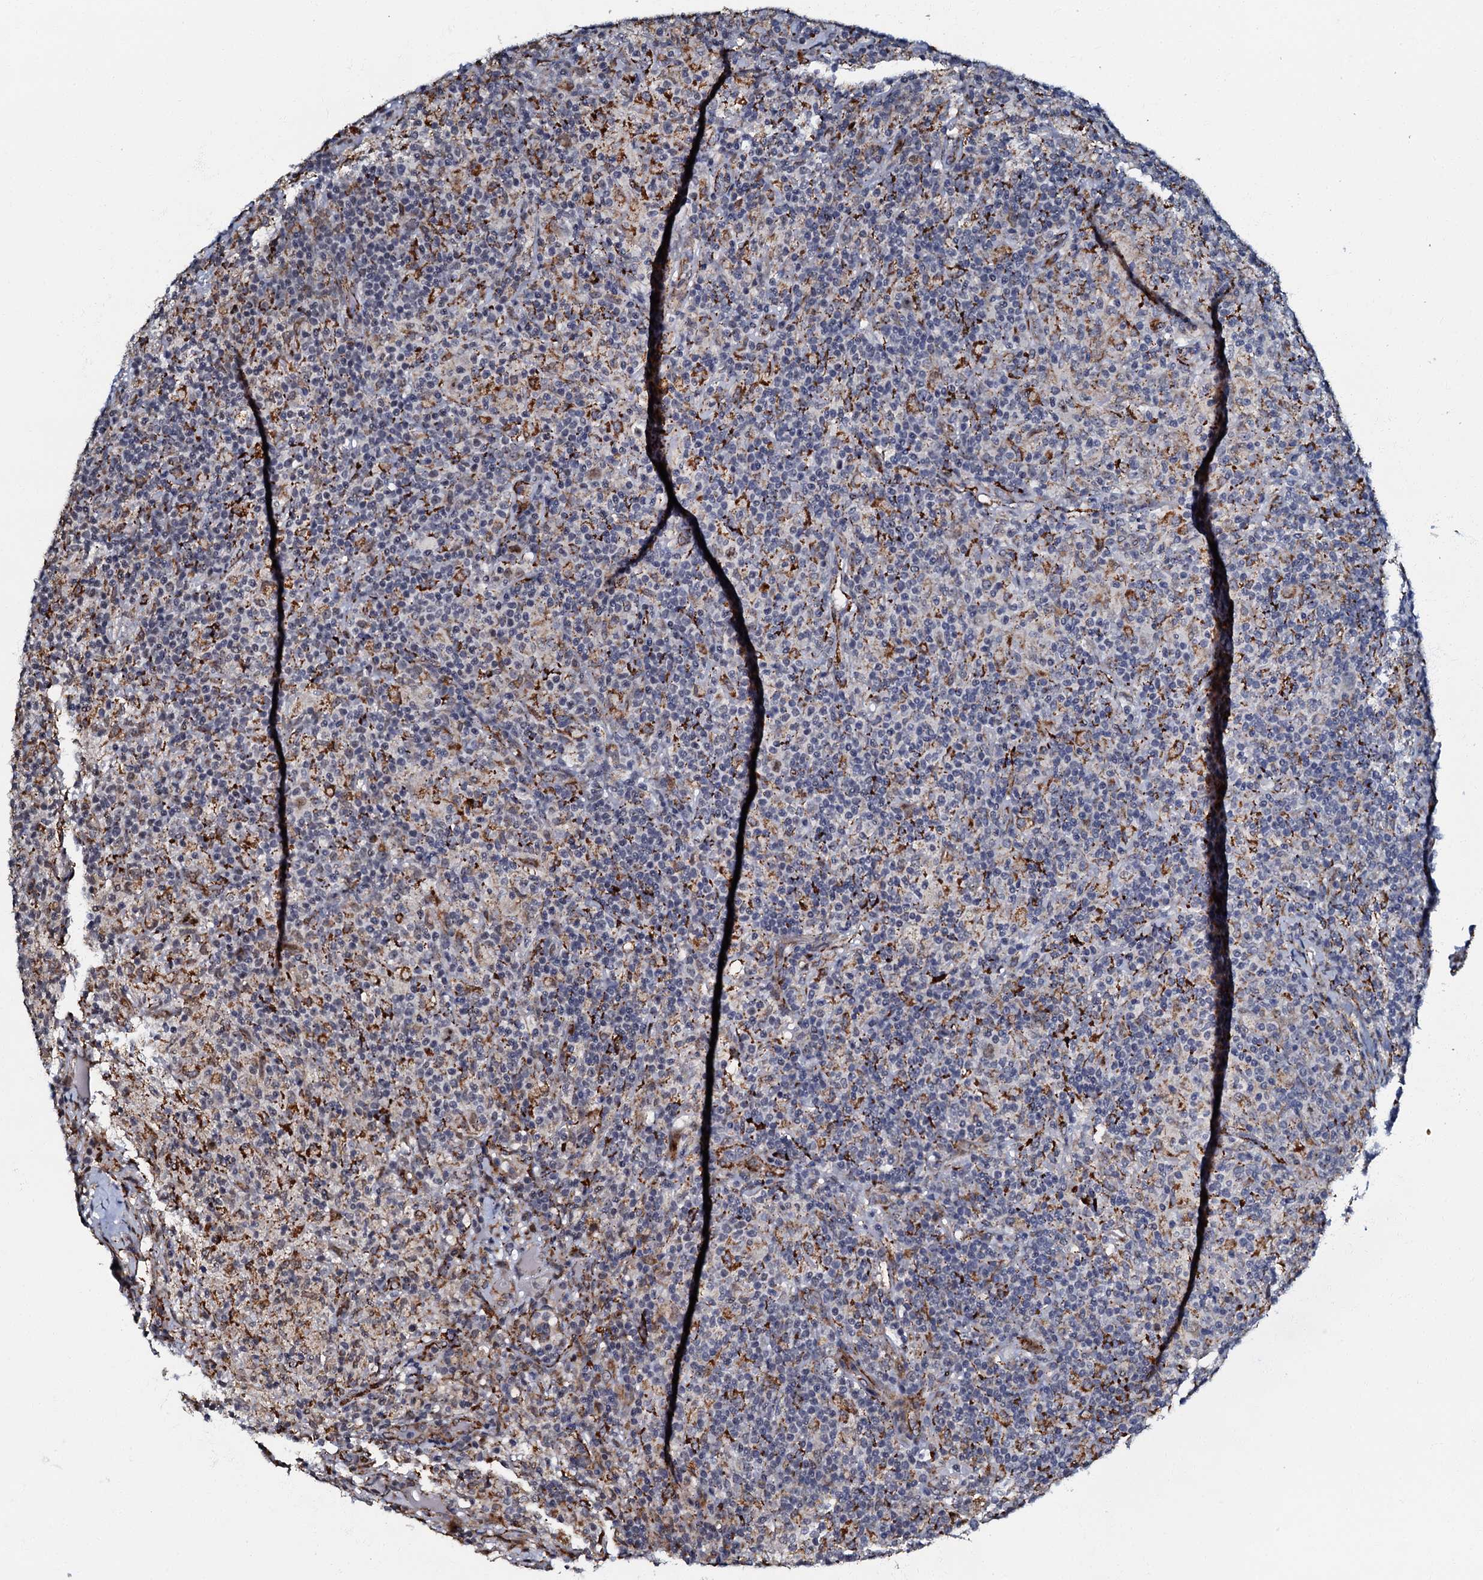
{"staining": {"intensity": "negative", "quantity": "none", "location": "none"}, "tissue": "lymphoma", "cell_type": "Tumor cells", "image_type": "cancer", "snomed": [{"axis": "morphology", "description": "Hodgkin's disease, NOS"}, {"axis": "topography", "description": "Lymph node"}], "caption": "This image is of Hodgkin's disease stained with IHC to label a protein in brown with the nuclei are counter-stained blue. There is no positivity in tumor cells.", "gene": "OLAH", "patient": {"sex": "male", "age": 70}}